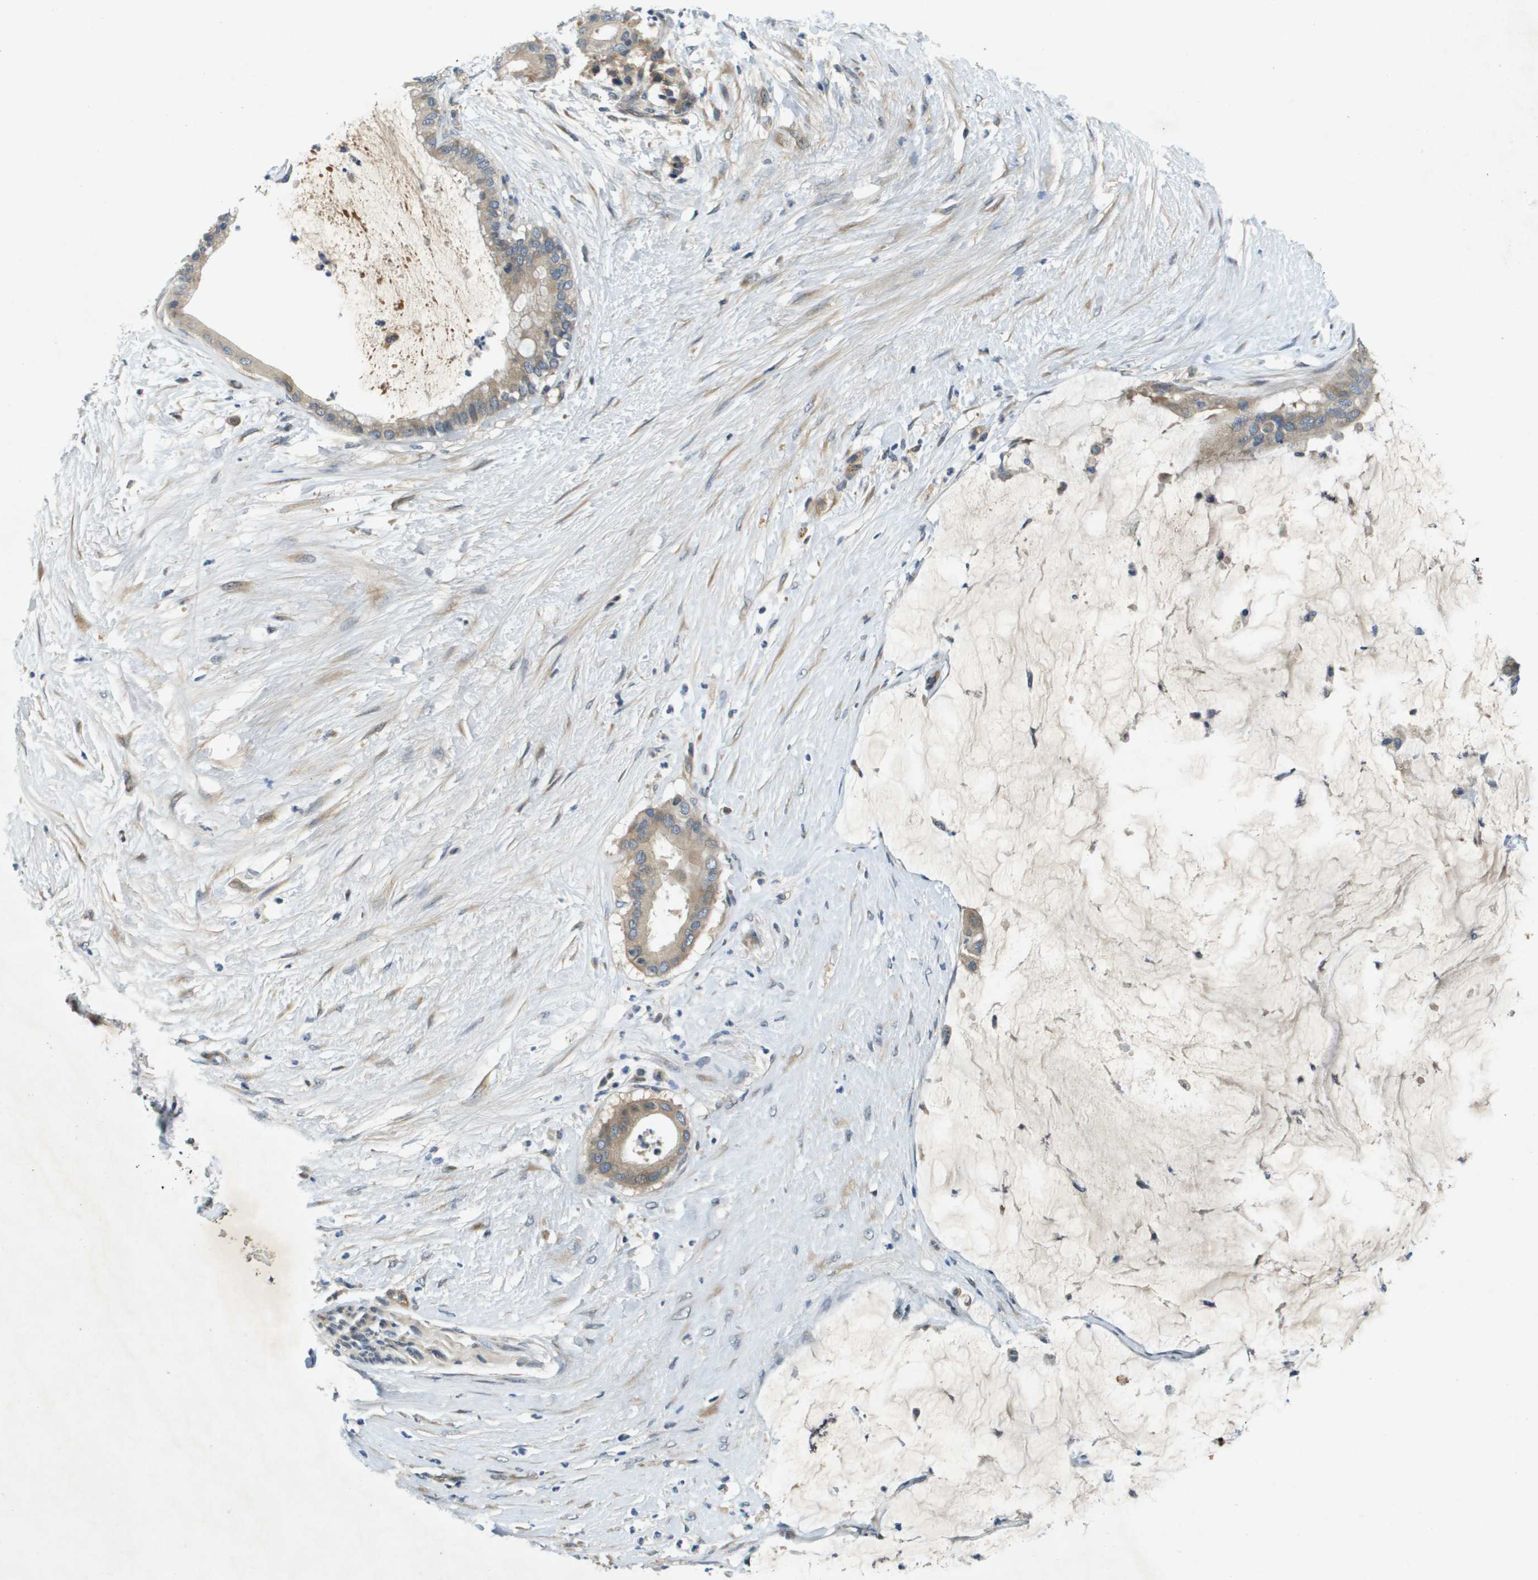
{"staining": {"intensity": "weak", "quantity": ">75%", "location": "cytoplasmic/membranous"}, "tissue": "pancreatic cancer", "cell_type": "Tumor cells", "image_type": "cancer", "snomed": [{"axis": "morphology", "description": "Adenocarcinoma, NOS"}, {"axis": "topography", "description": "Pancreas"}], "caption": "Protein staining reveals weak cytoplasmic/membranous staining in about >75% of tumor cells in pancreatic cancer (adenocarcinoma). (Stains: DAB in brown, nuclei in blue, Microscopy: brightfield microscopy at high magnification).", "gene": "PGAP3", "patient": {"sex": "male", "age": 41}}